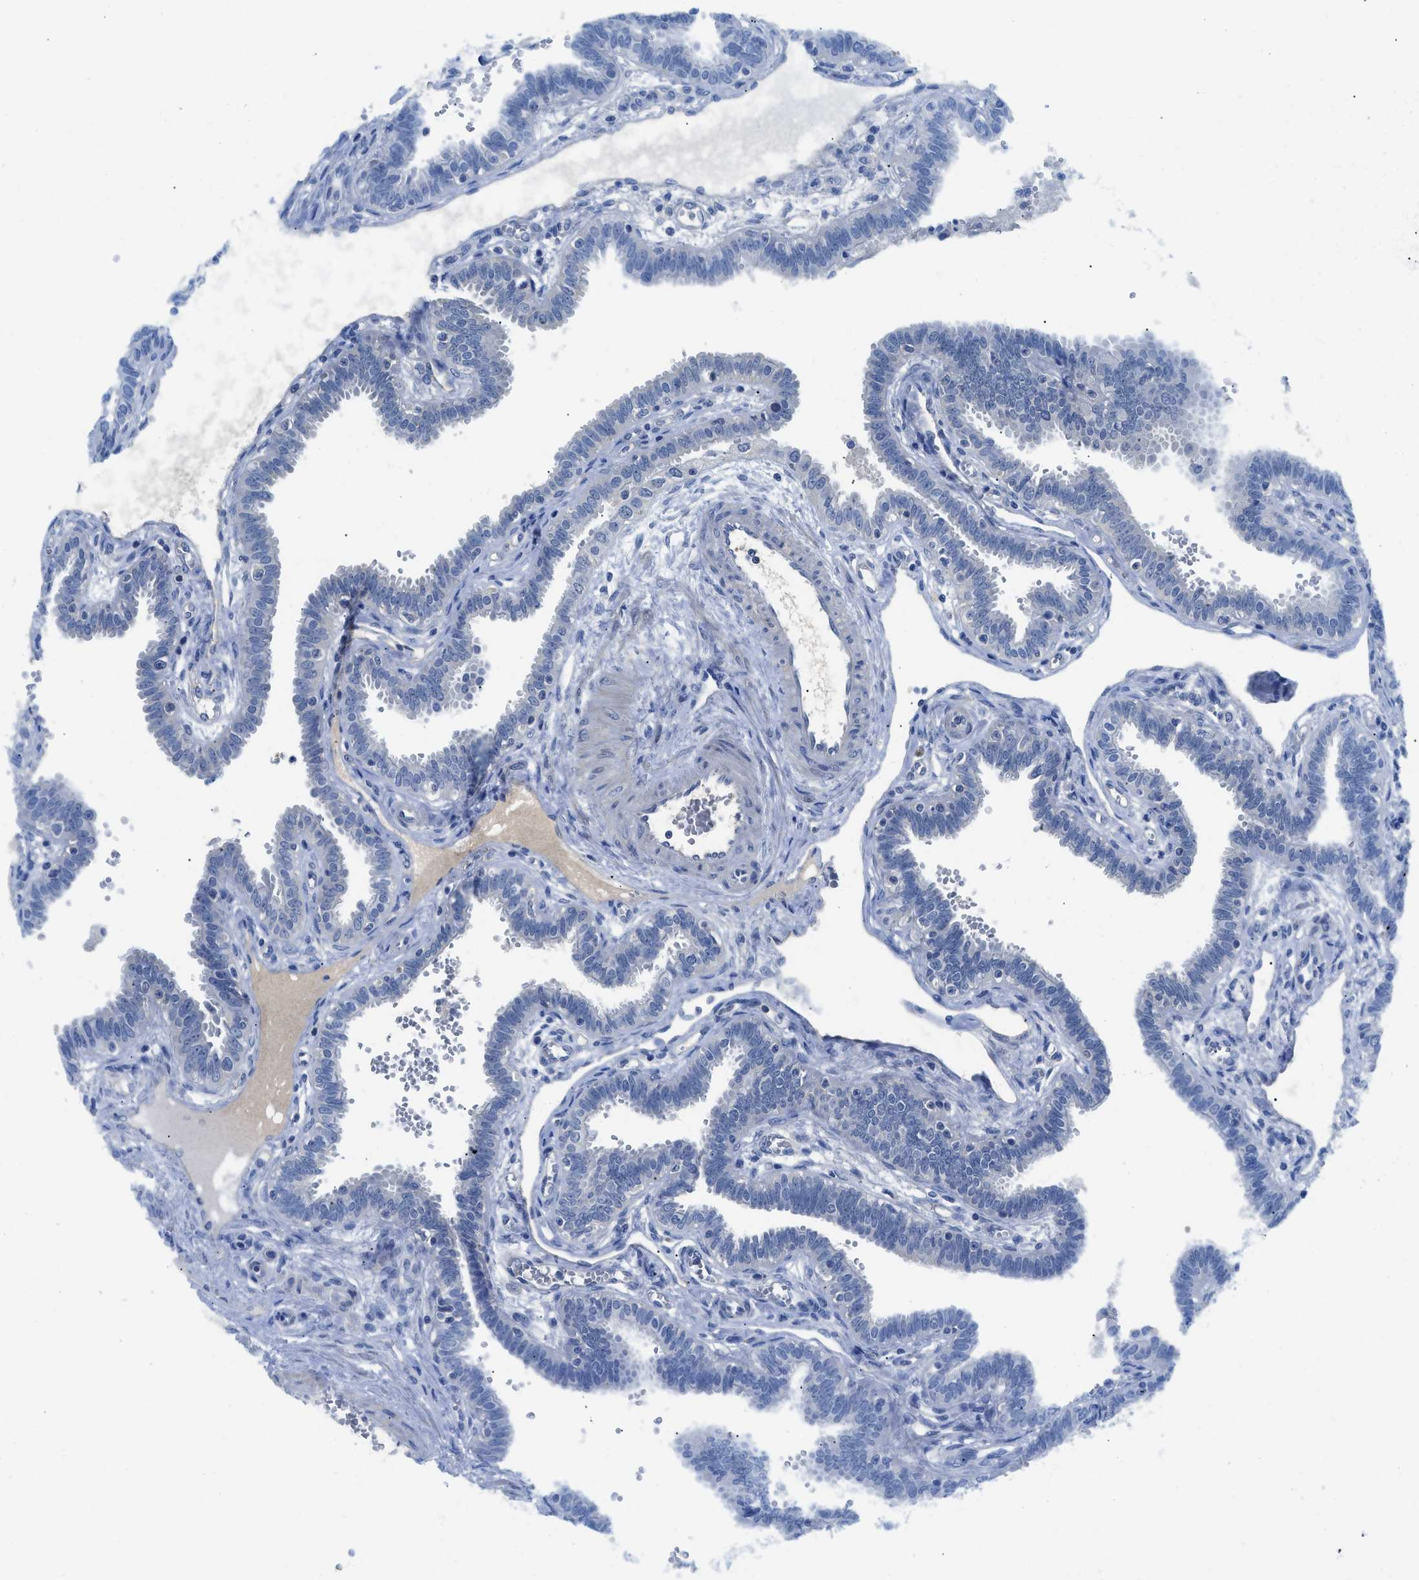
{"staining": {"intensity": "negative", "quantity": "none", "location": "none"}, "tissue": "fallopian tube", "cell_type": "Glandular cells", "image_type": "normal", "snomed": [{"axis": "morphology", "description": "Normal tissue, NOS"}, {"axis": "topography", "description": "Fallopian tube"}], "caption": "This is an IHC micrograph of normal fallopian tube. There is no positivity in glandular cells.", "gene": "SLC10A6", "patient": {"sex": "female", "age": 32}}